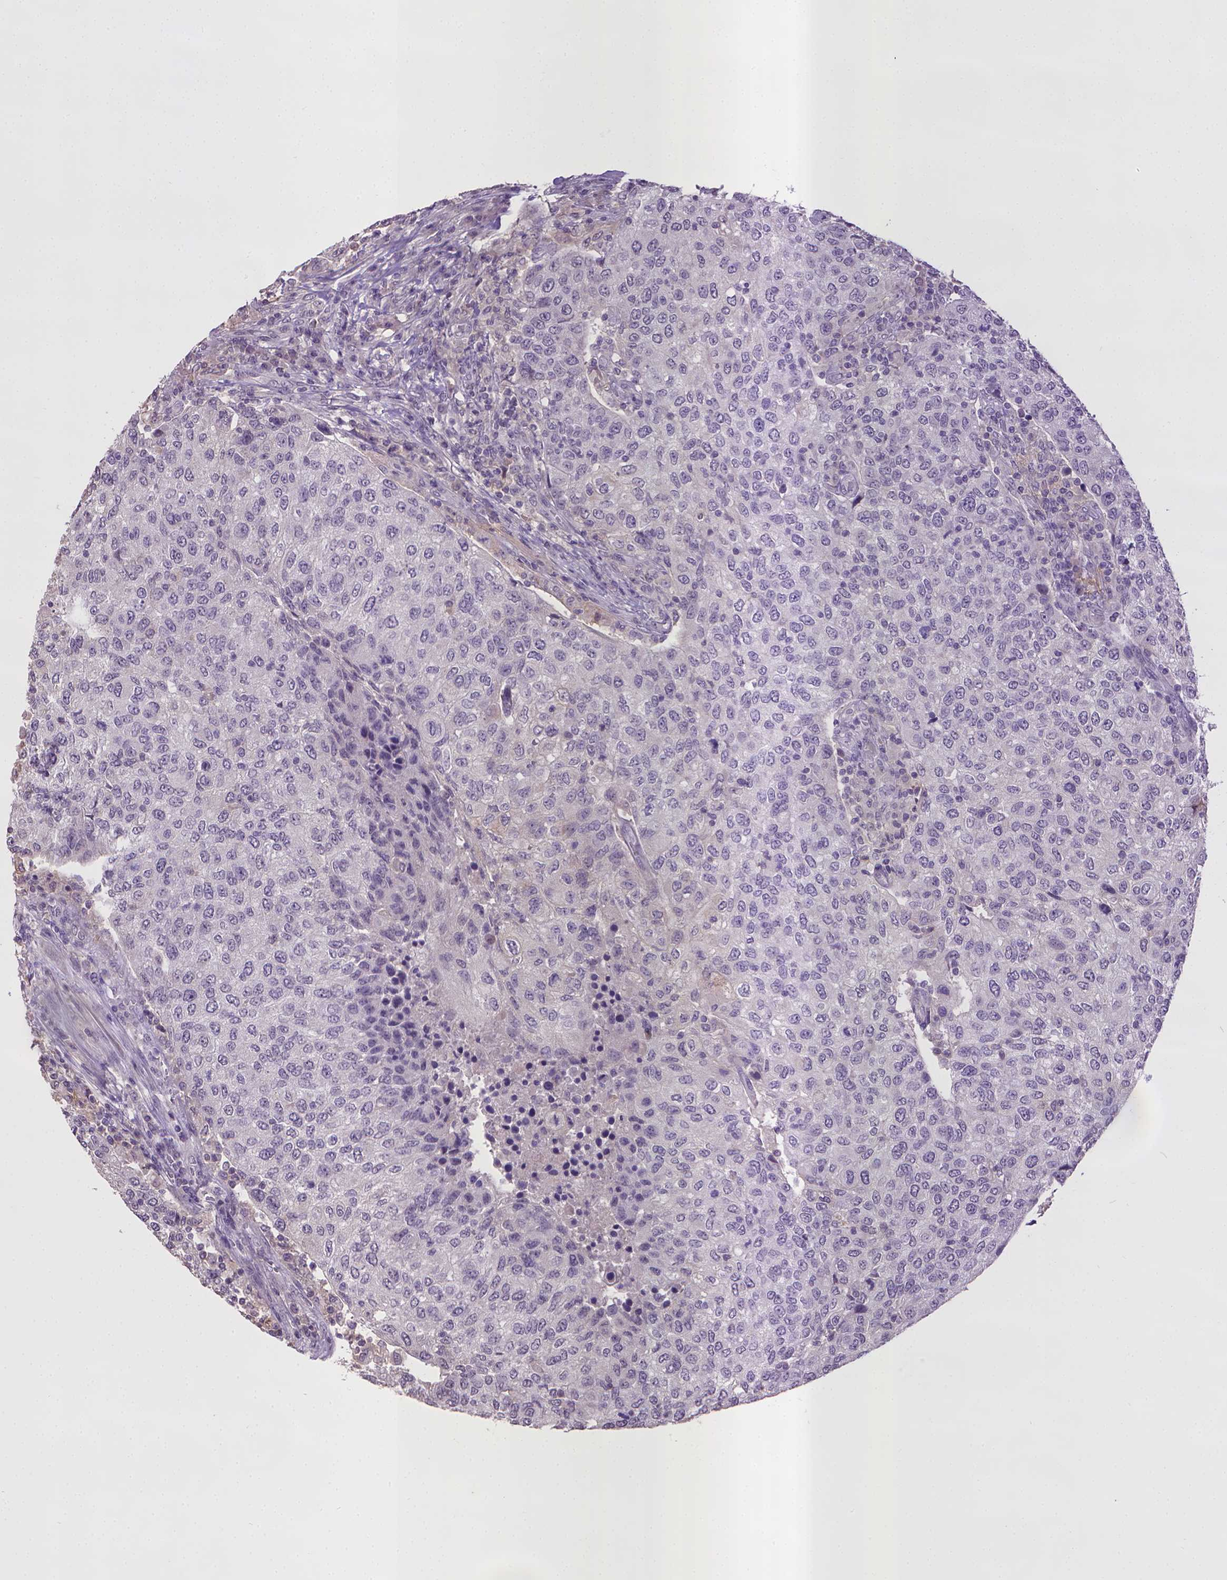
{"staining": {"intensity": "negative", "quantity": "none", "location": "none"}, "tissue": "urothelial cancer", "cell_type": "Tumor cells", "image_type": "cancer", "snomed": [{"axis": "morphology", "description": "Urothelial carcinoma, High grade"}, {"axis": "topography", "description": "Urinary bladder"}], "caption": "Immunohistochemistry of human urothelial cancer demonstrates no expression in tumor cells.", "gene": "CPM", "patient": {"sex": "female", "age": 78}}